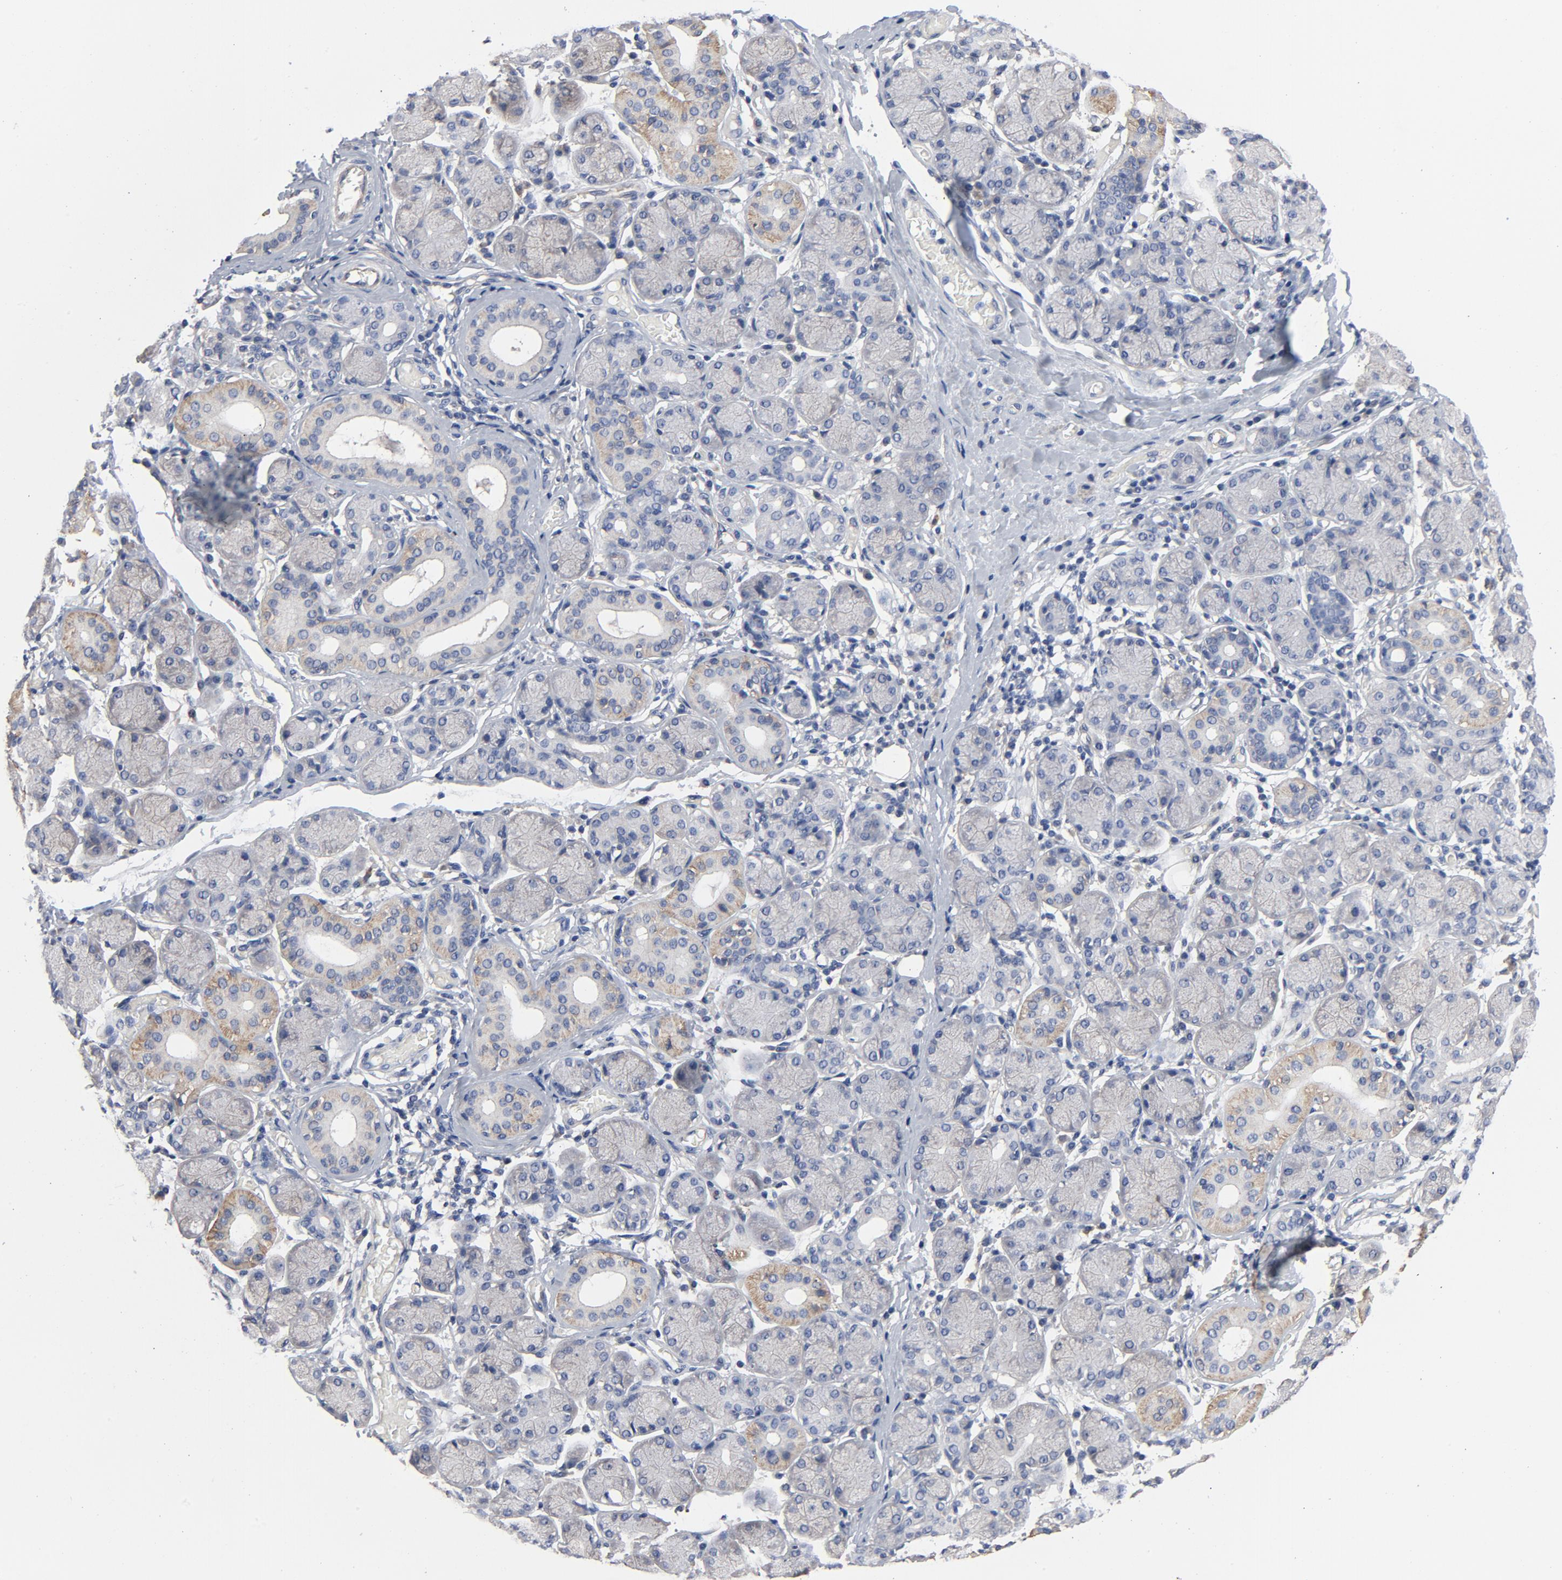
{"staining": {"intensity": "weak", "quantity": "<25%", "location": "cytoplasmic/membranous"}, "tissue": "salivary gland", "cell_type": "Glandular cells", "image_type": "normal", "snomed": [{"axis": "morphology", "description": "Normal tissue, NOS"}, {"axis": "topography", "description": "Salivary gland"}], "caption": "Immunohistochemical staining of normal salivary gland displays no significant staining in glandular cells.", "gene": "DYNLT3", "patient": {"sex": "female", "age": 24}}